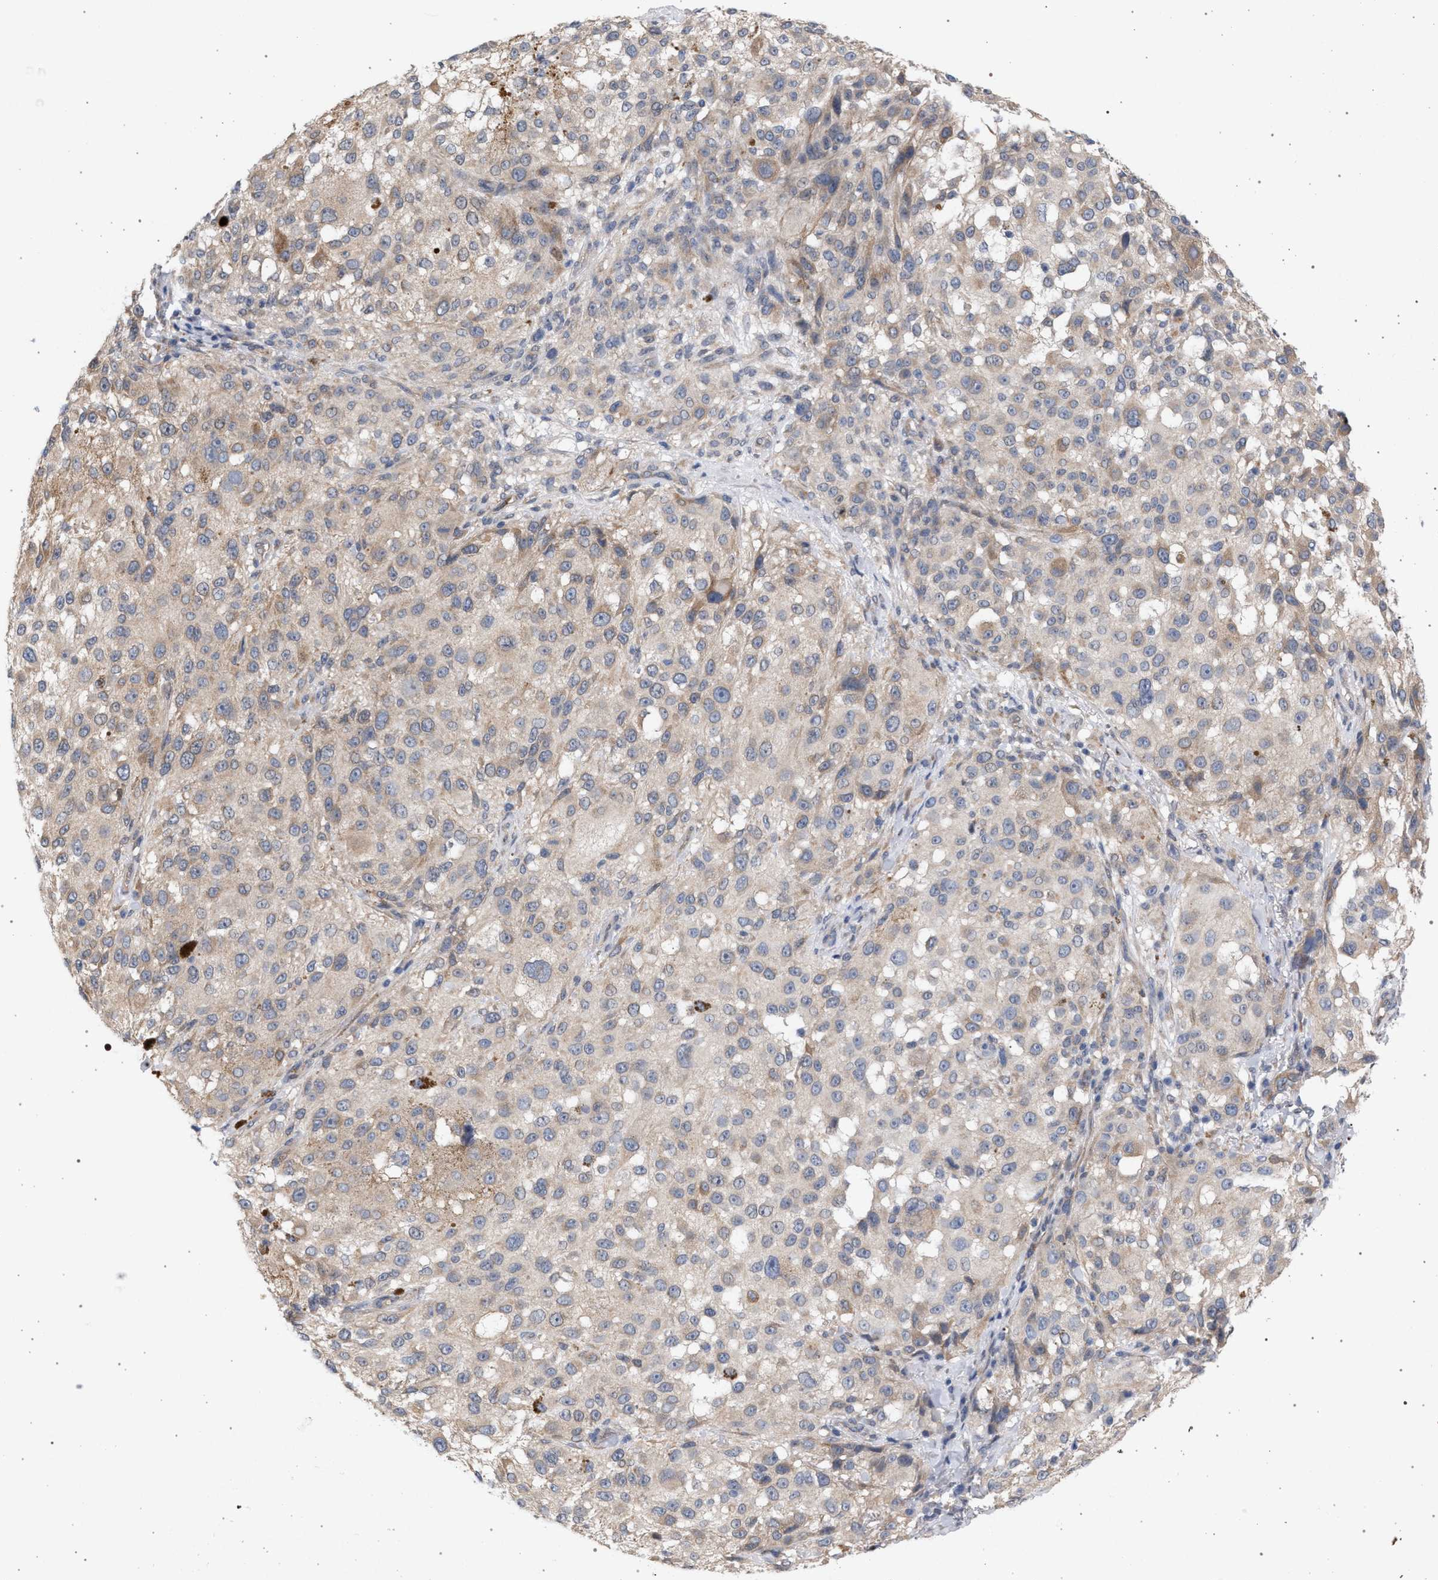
{"staining": {"intensity": "weak", "quantity": "25%-75%", "location": "cytoplasmic/membranous"}, "tissue": "melanoma", "cell_type": "Tumor cells", "image_type": "cancer", "snomed": [{"axis": "morphology", "description": "Necrosis, NOS"}, {"axis": "morphology", "description": "Malignant melanoma, NOS"}, {"axis": "topography", "description": "Skin"}], "caption": "A histopathology image showing weak cytoplasmic/membranous positivity in approximately 25%-75% of tumor cells in melanoma, as visualized by brown immunohistochemical staining.", "gene": "ARPC5L", "patient": {"sex": "female", "age": 87}}